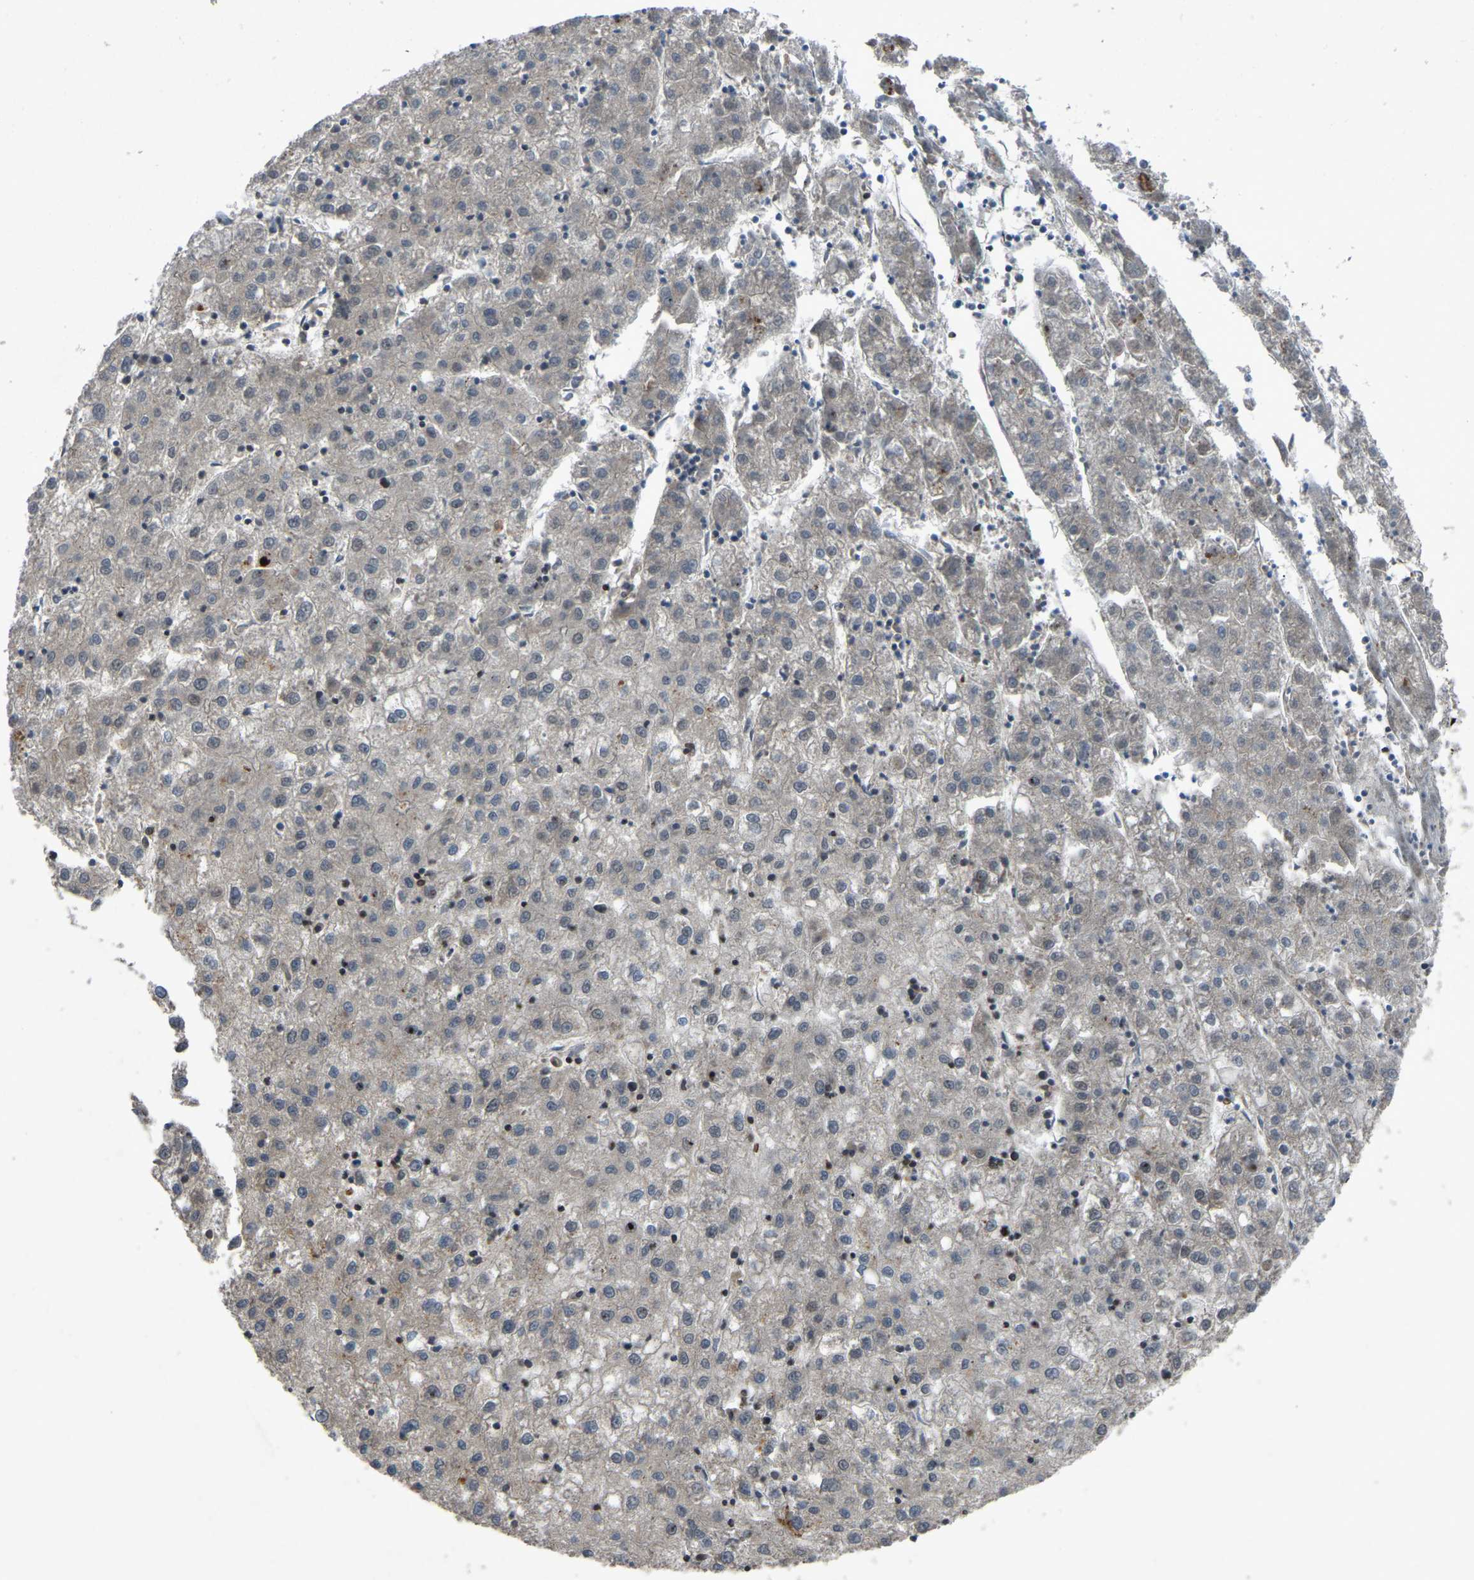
{"staining": {"intensity": "negative", "quantity": "none", "location": "none"}, "tissue": "liver cancer", "cell_type": "Tumor cells", "image_type": "cancer", "snomed": [{"axis": "morphology", "description": "Carcinoma, Hepatocellular, NOS"}, {"axis": "topography", "description": "Liver"}], "caption": "IHC image of human hepatocellular carcinoma (liver) stained for a protein (brown), which demonstrates no positivity in tumor cells.", "gene": "FHIT", "patient": {"sex": "male", "age": 72}}